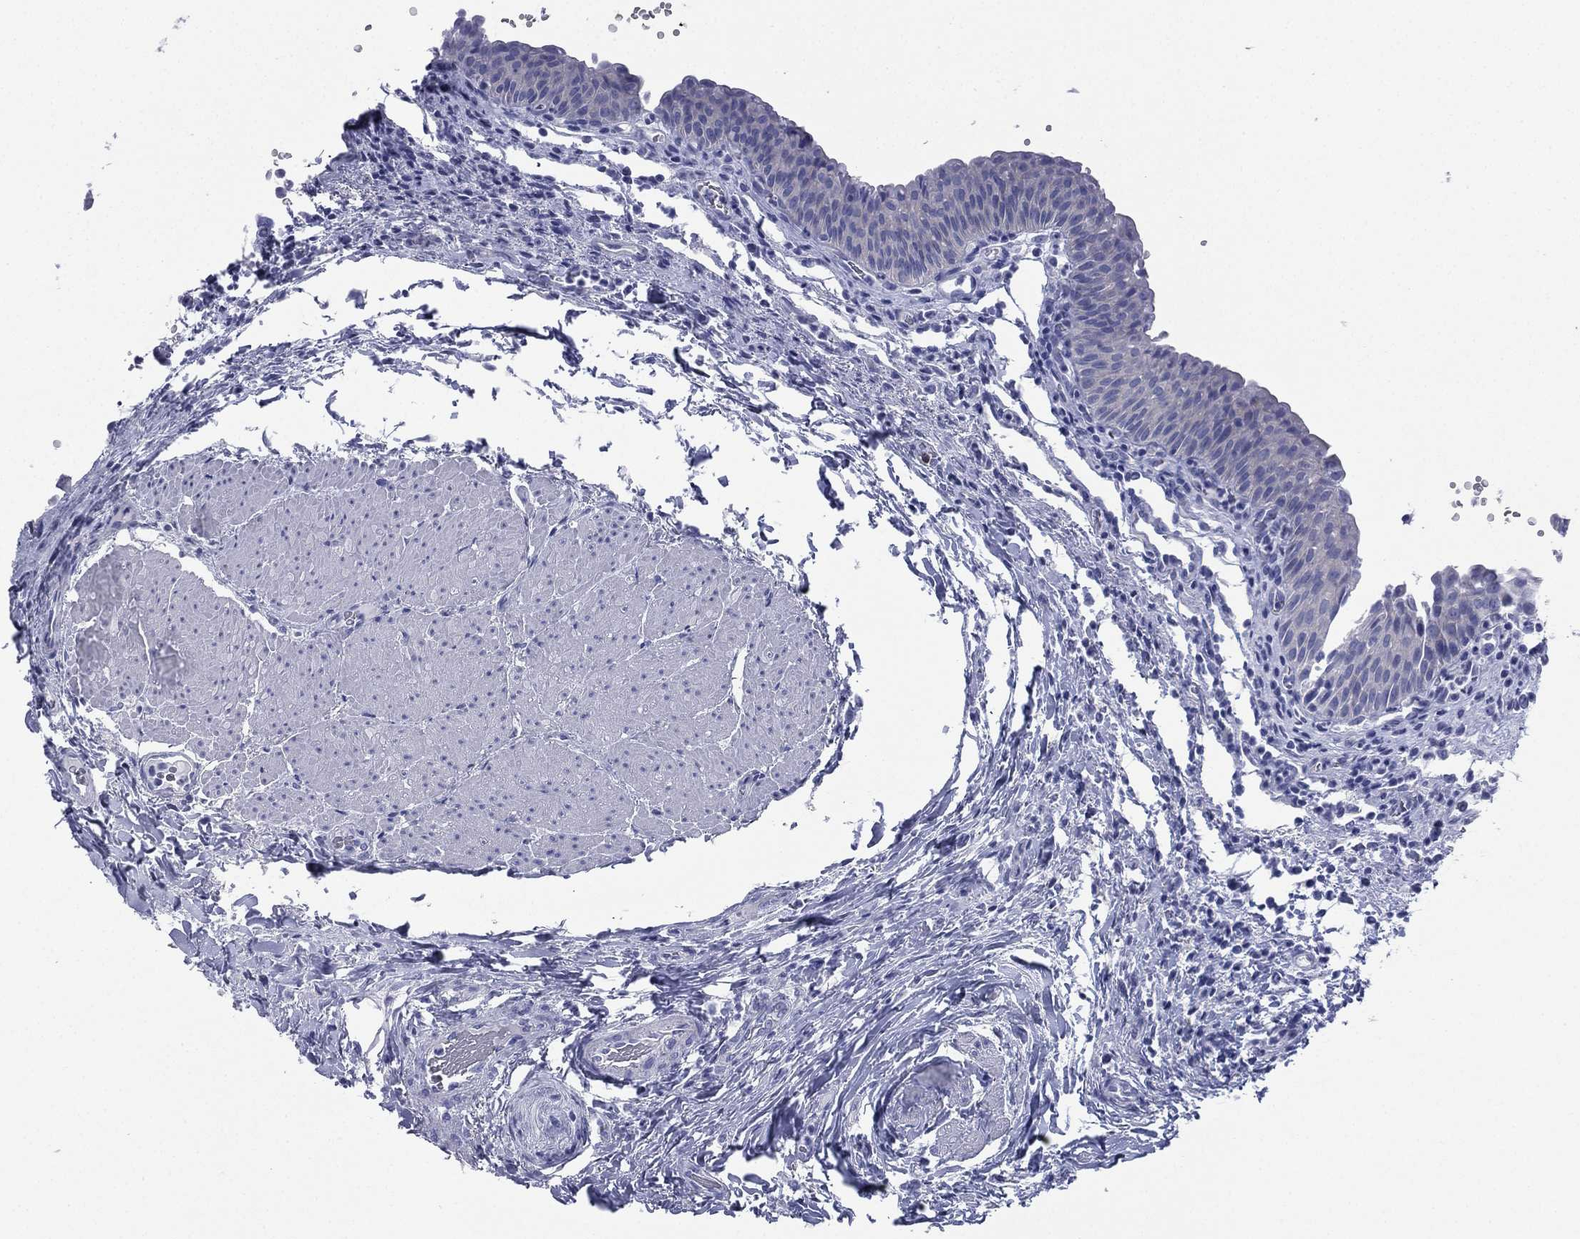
{"staining": {"intensity": "negative", "quantity": "none", "location": "none"}, "tissue": "urinary bladder", "cell_type": "Urothelial cells", "image_type": "normal", "snomed": [{"axis": "morphology", "description": "Normal tissue, NOS"}, {"axis": "topography", "description": "Urinary bladder"}], "caption": "This is an immunohistochemistry (IHC) histopathology image of benign urinary bladder. There is no expression in urothelial cells.", "gene": "FCER2", "patient": {"sex": "male", "age": 66}}